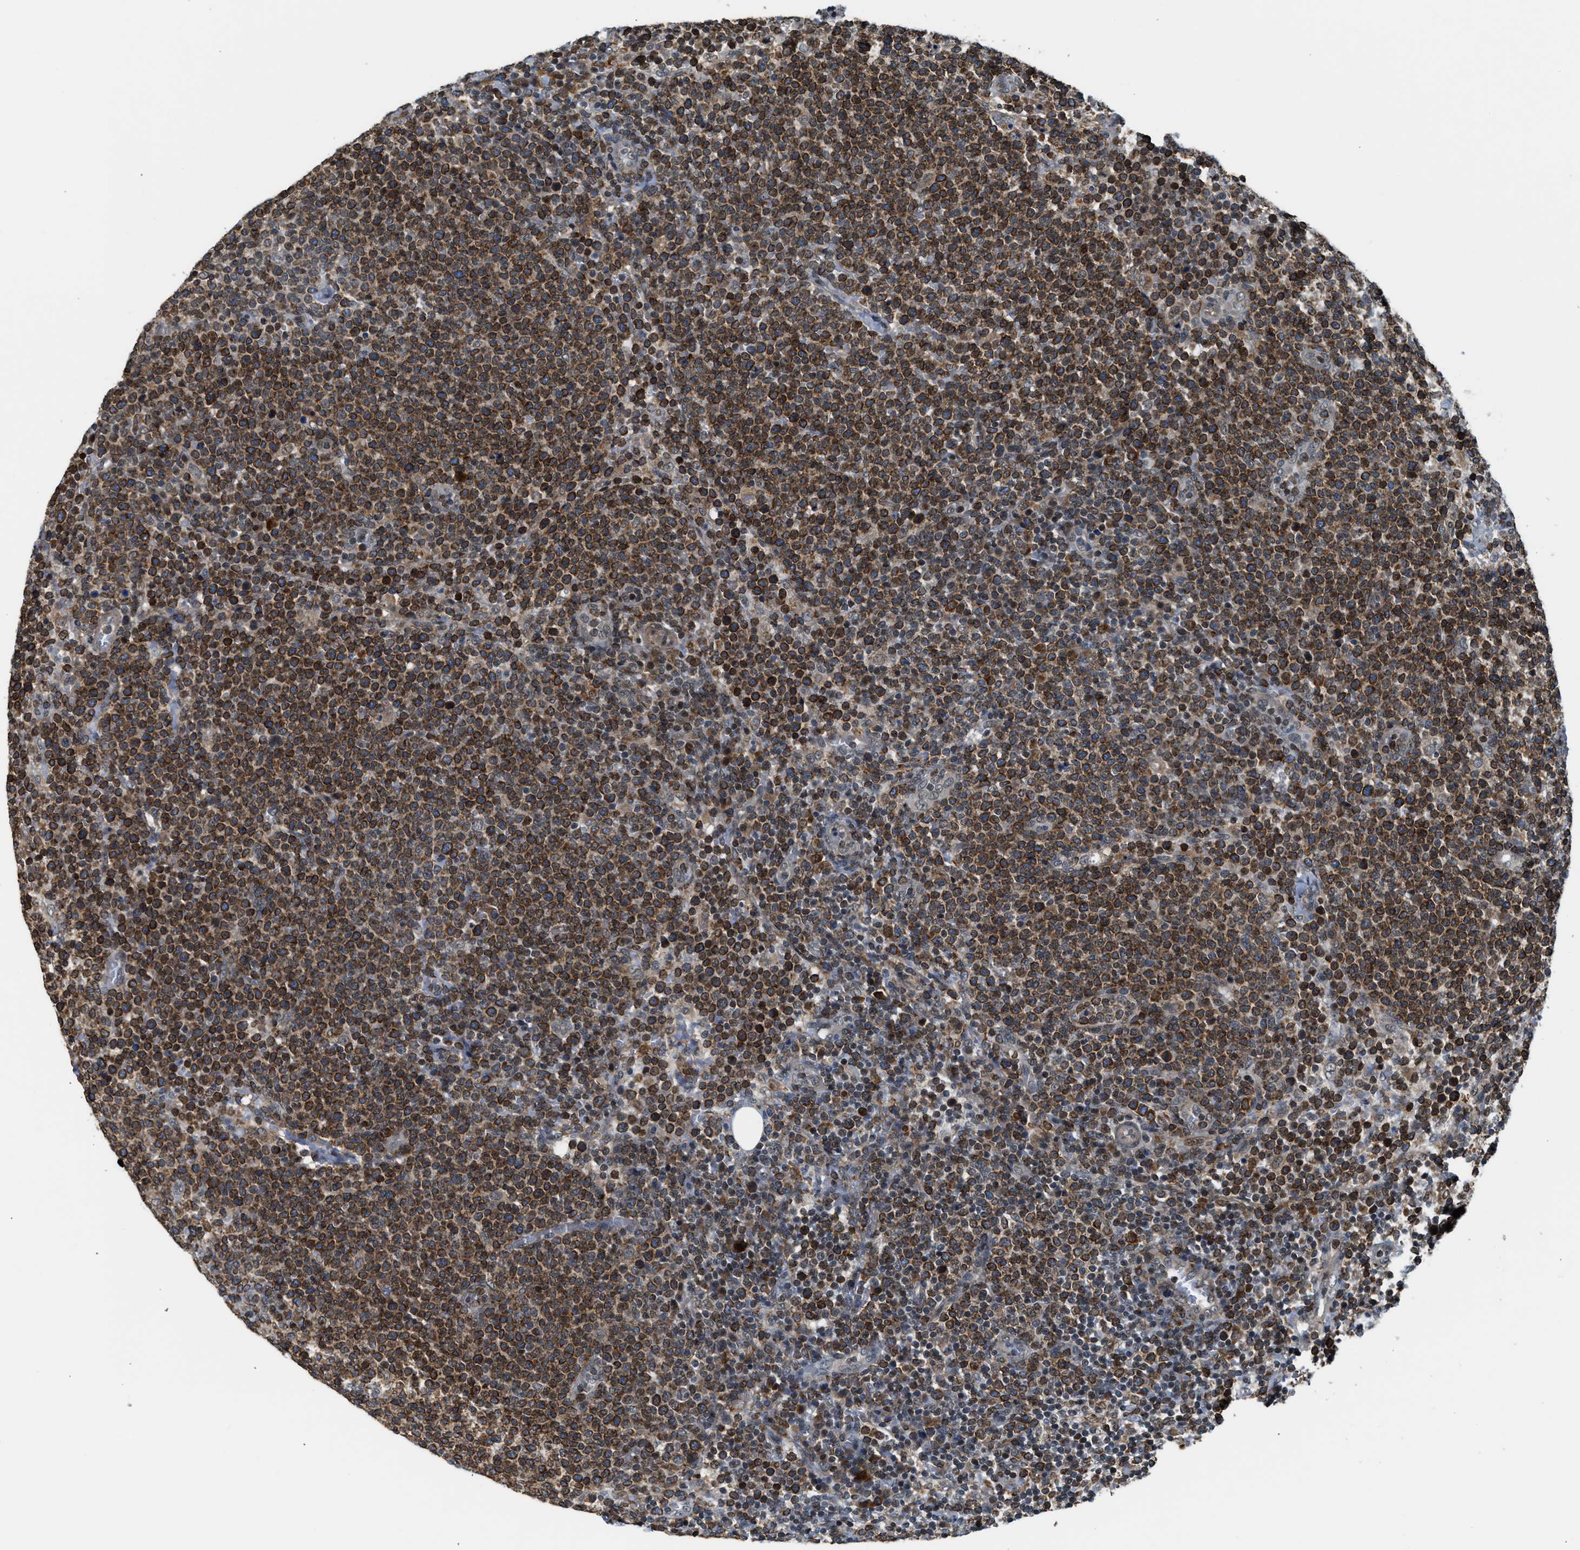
{"staining": {"intensity": "strong", "quantity": "25%-75%", "location": "cytoplasmic/membranous"}, "tissue": "lymphoma", "cell_type": "Tumor cells", "image_type": "cancer", "snomed": [{"axis": "morphology", "description": "Malignant lymphoma, non-Hodgkin's type, High grade"}, {"axis": "topography", "description": "Lymph node"}], "caption": "High-grade malignant lymphoma, non-Hodgkin's type stained with a protein marker demonstrates strong staining in tumor cells.", "gene": "RETREG3", "patient": {"sex": "male", "age": 61}}